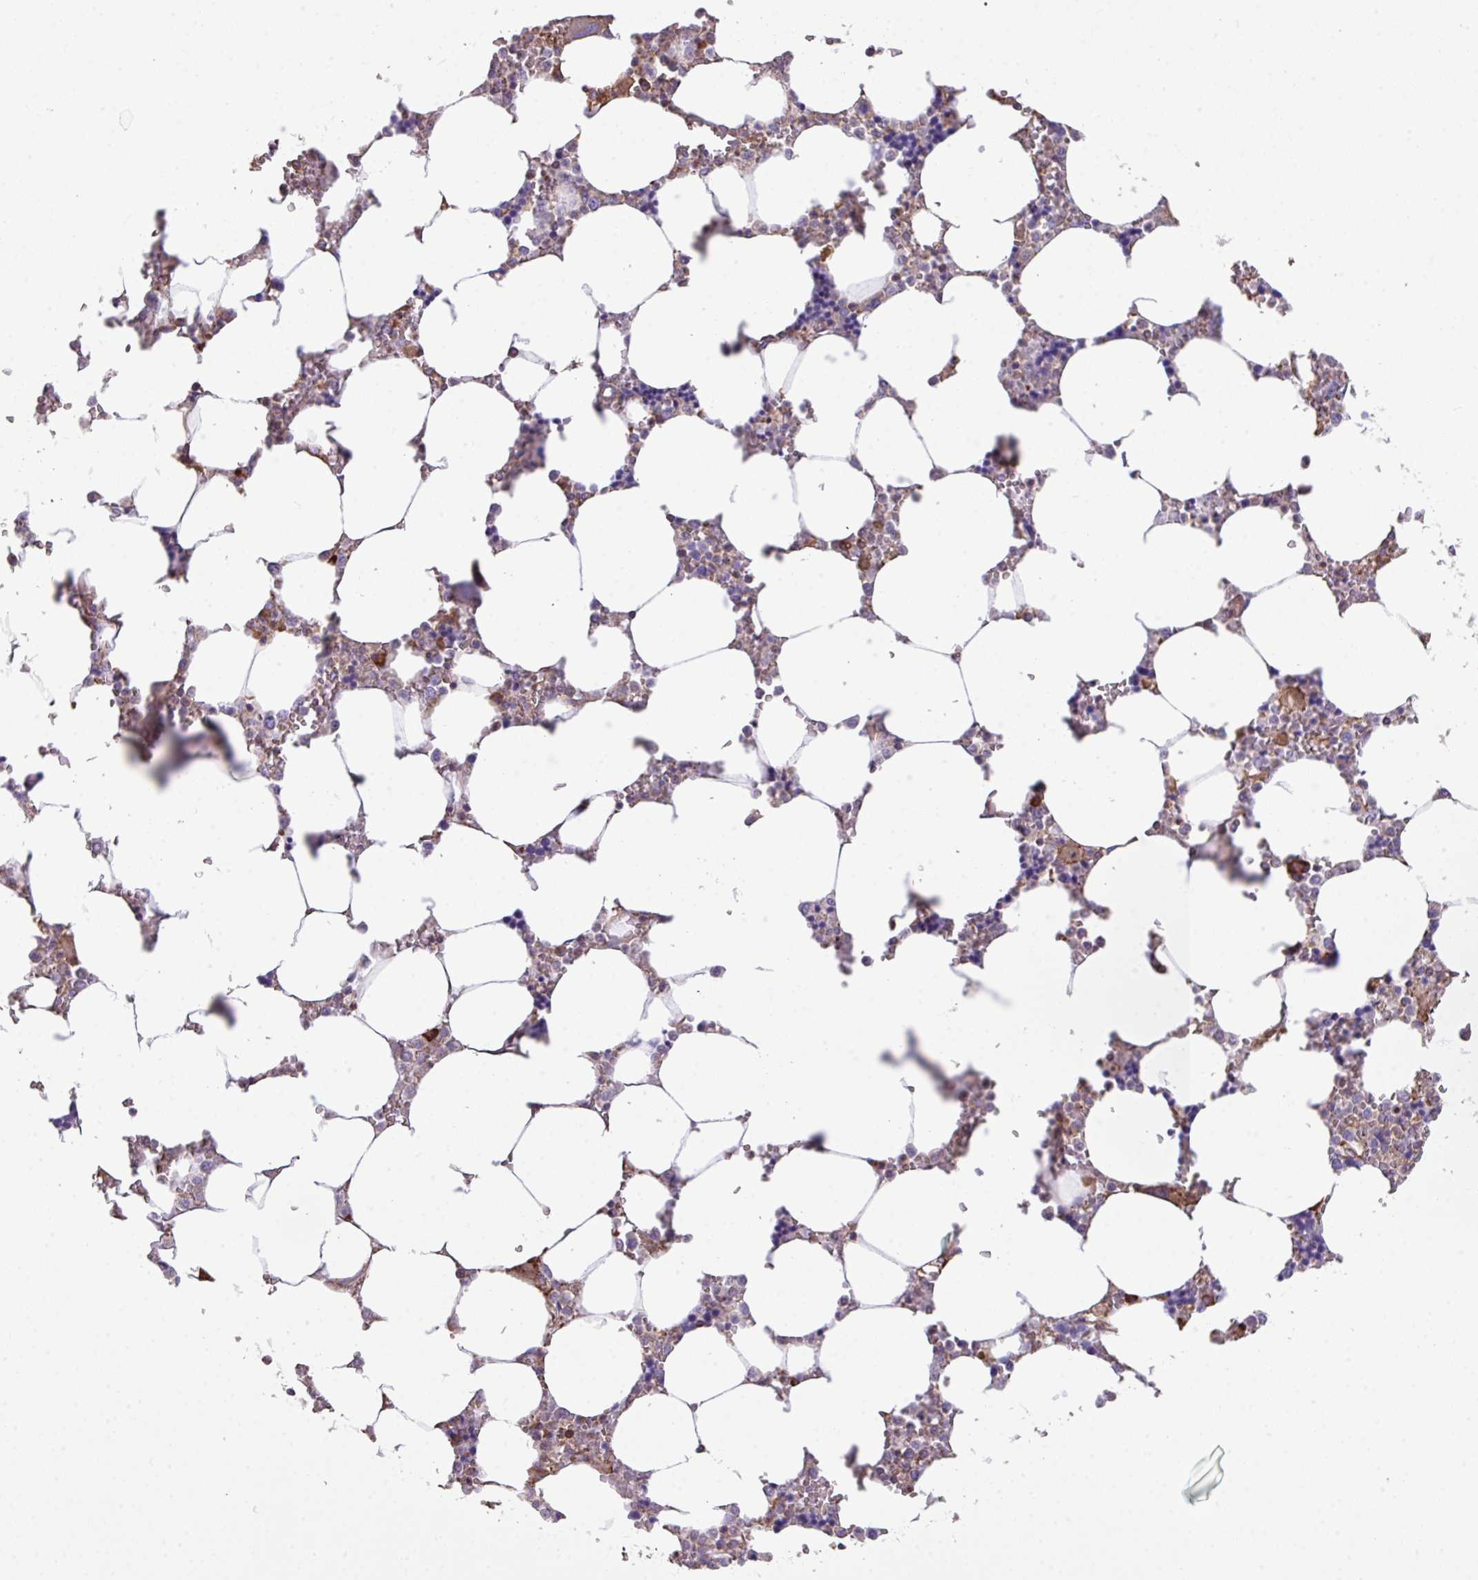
{"staining": {"intensity": "moderate", "quantity": "<25%", "location": "cytoplasmic/membranous"}, "tissue": "bone marrow", "cell_type": "Hematopoietic cells", "image_type": "normal", "snomed": [{"axis": "morphology", "description": "Normal tissue, NOS"}, {"axis": "topography", "description": "Bone marrow"}], "caption": "Protein analysis of benign bone marrow demonstrates moderate cytoplasmic/membranous positivity in about <25% of hematopoietic cells.", "gene": "LRRC41", "patient": {"sex": "male", "age": 64}}